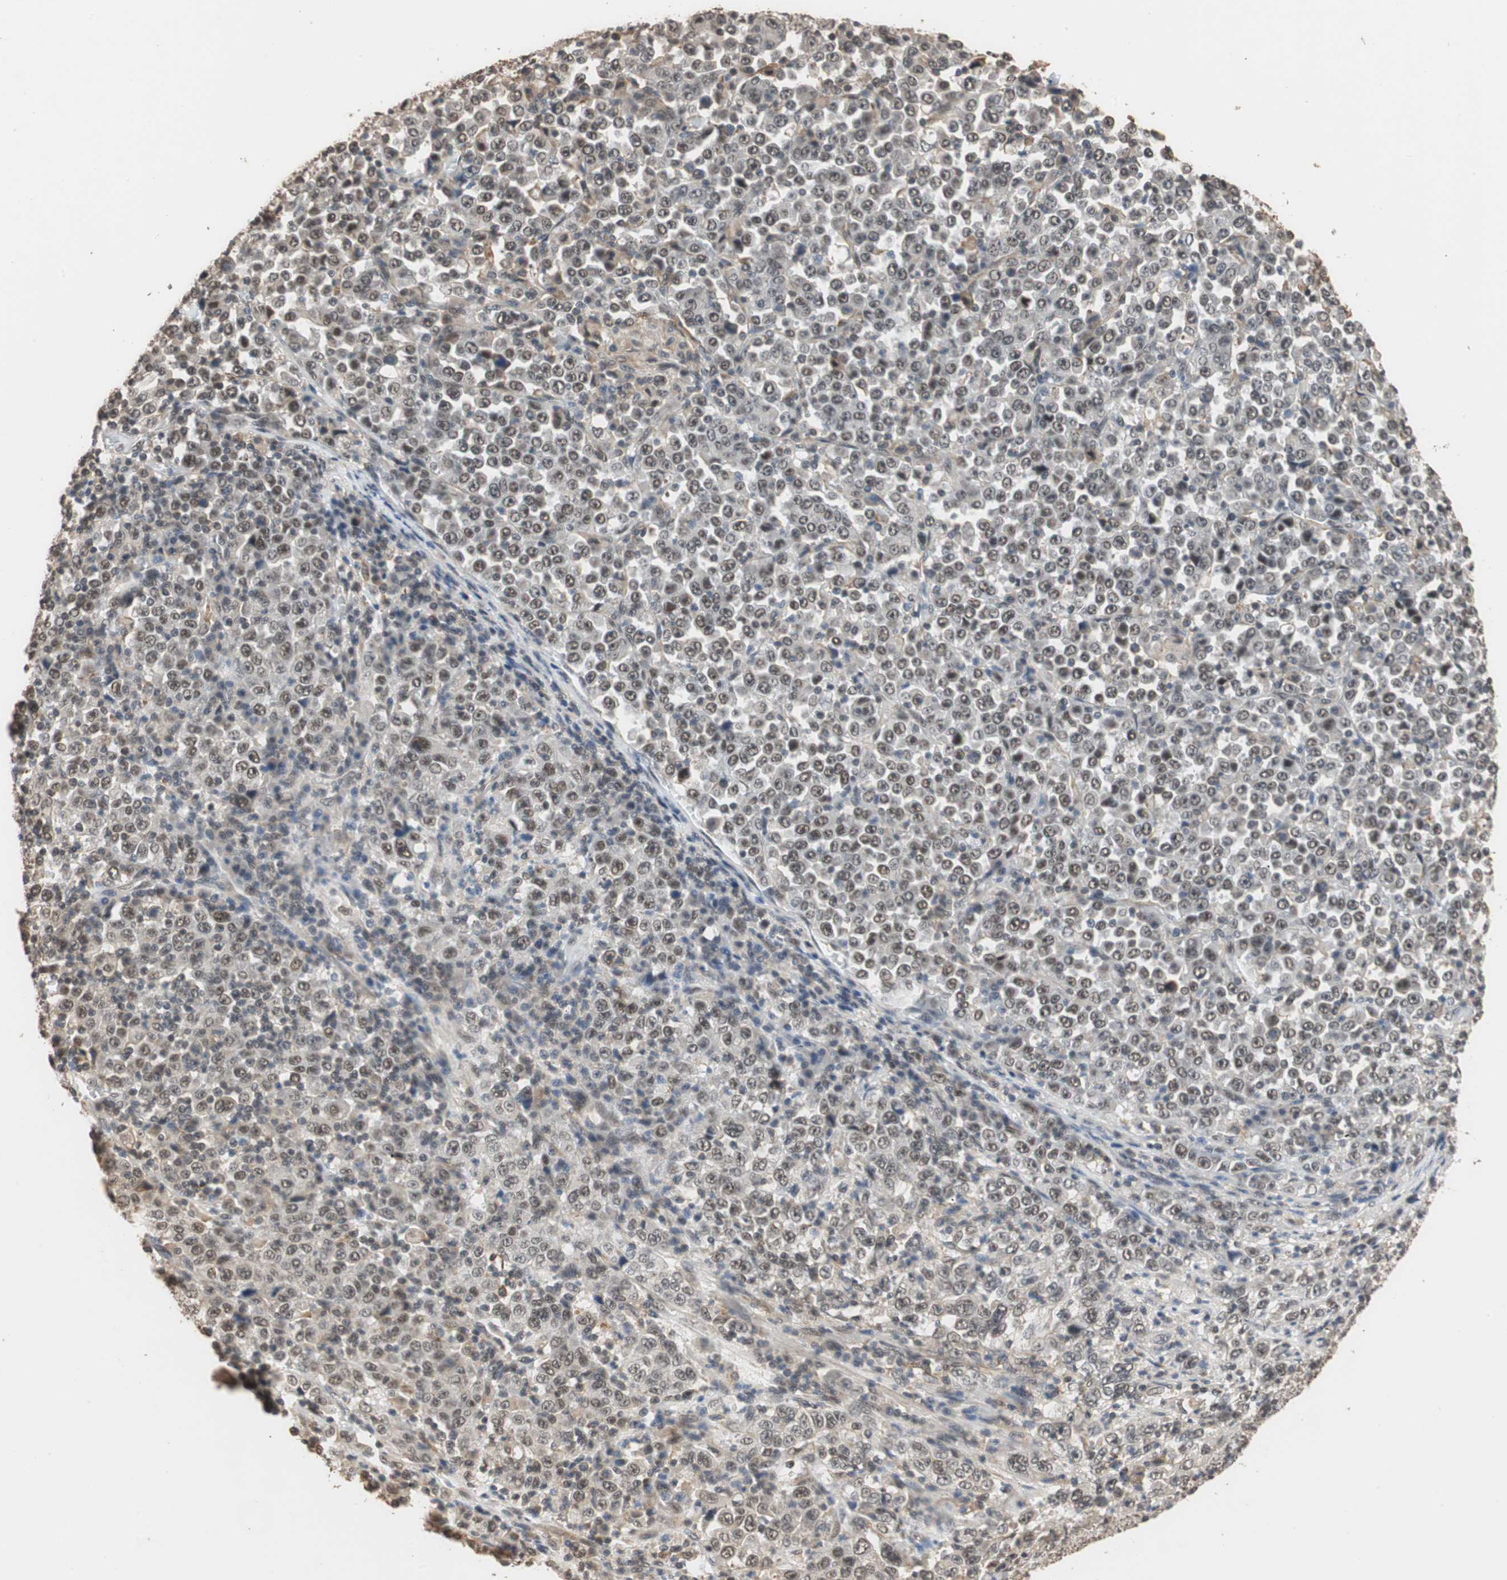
{"staining": {"intensity": "moderate", "quantity": ">75%", "location": "nuclear"}, "tissue": "stomach cancer", "cell_type": "Tumor cells", "image_type": "cancer", "snomed": [{"axis": "morphology", "description": "Normal tissue, NOS"}, {"axis": "morphology", "description": "Adenocarcinoma, NOS"}, {"axis": "topography", "description": "Stomach, upper"}, {"axis": "topography", "description": "Stomach"}], "caption": "Adenocarcinoma (stomach) stained with a protein marker demonstrates moderate staining in tumor cells.", "gene": "CDC5L", "patient": {"sex": "male", "age": 59}}